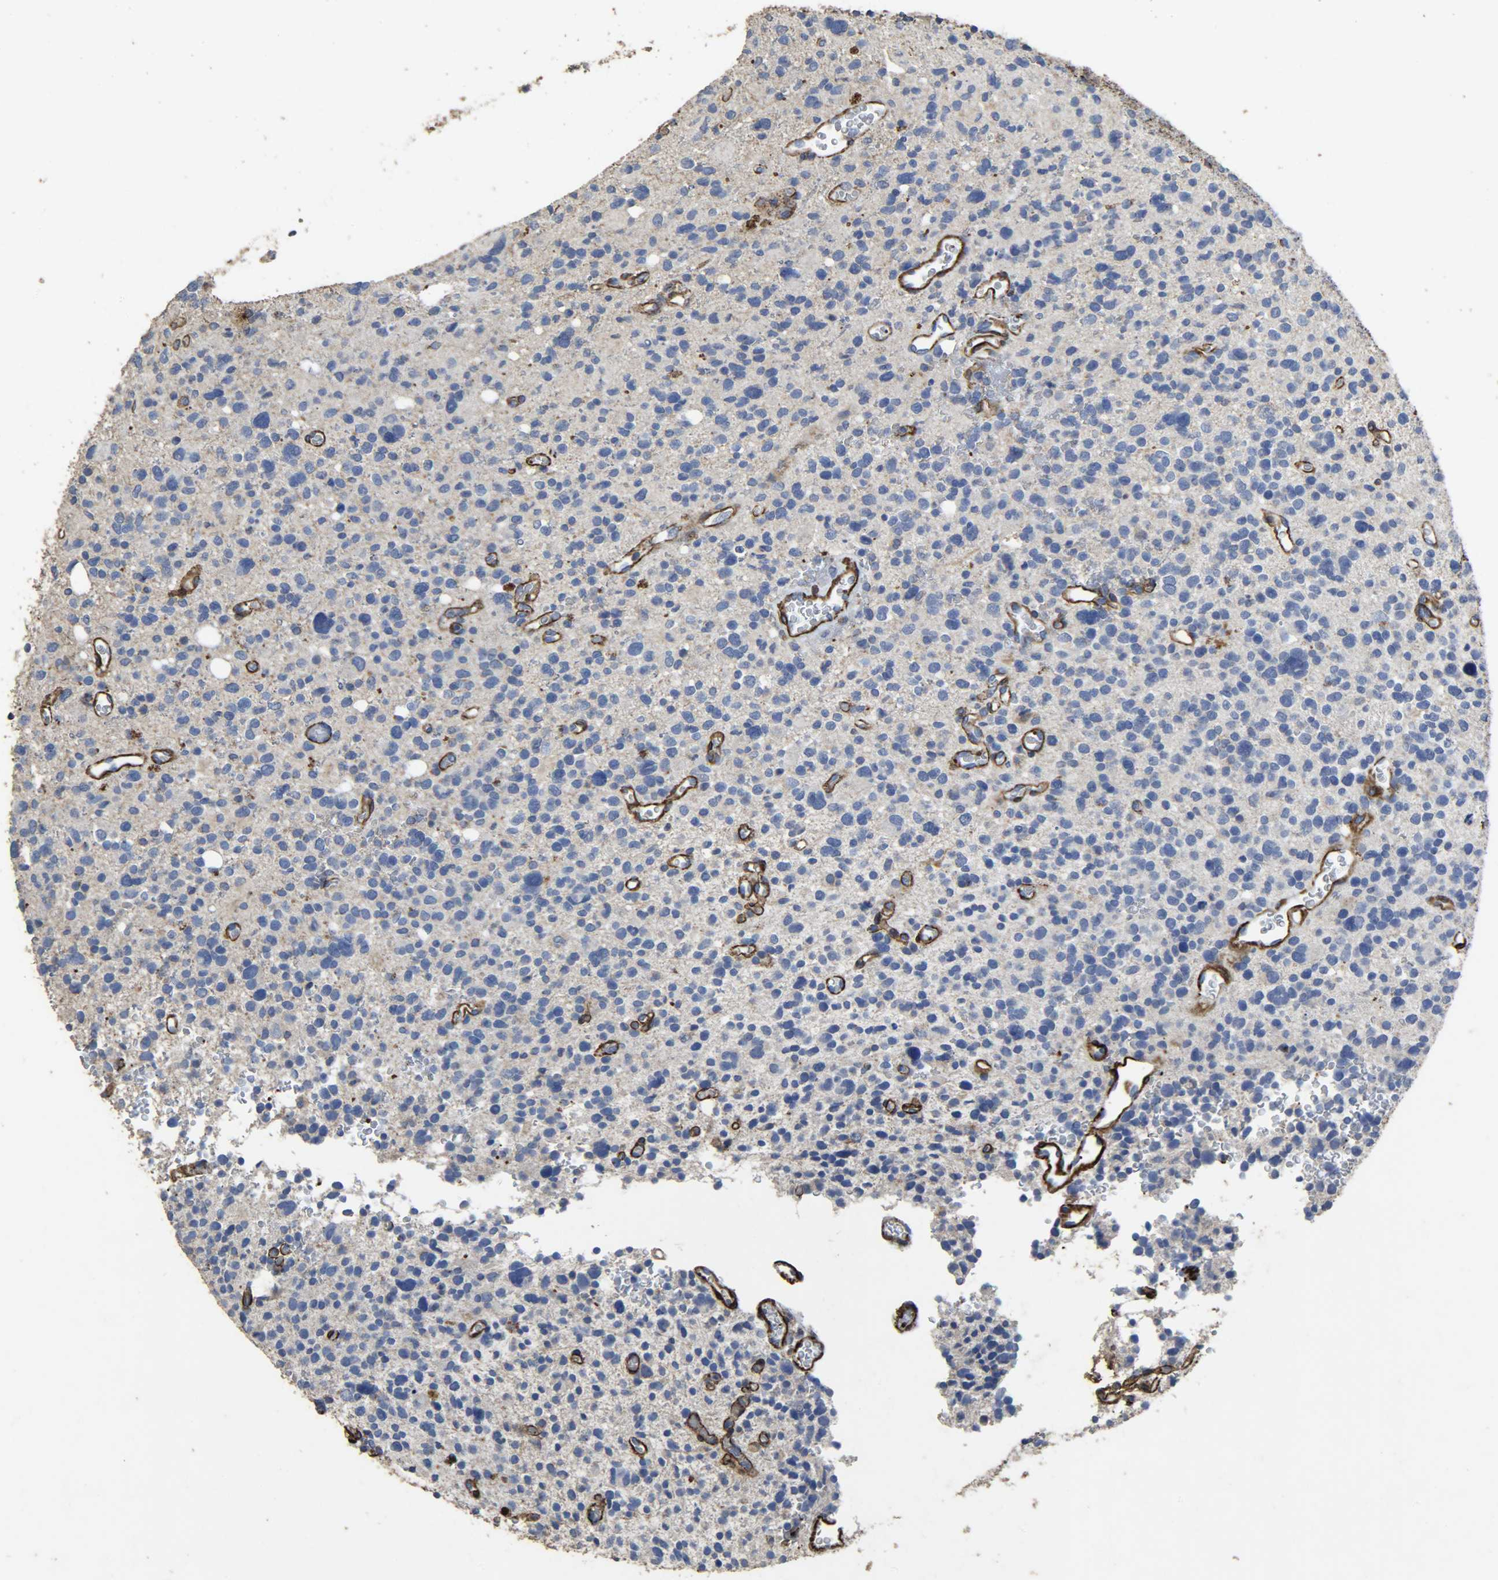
{"staining": {"intensity": "negative", "quantity": "none", "location": "none"}, "tissue": "glioma", "cell_type": "Tumor cells", "image_type": "cancer", "snomed": [{"axis": "morphology", "description": "Glioma, malignant, High grade"}, {"axis": "topography", "description": "Brain"}], "caption": "A micrograph of high-grade glioma (malignant) stained for a protein demonstrates no brown staining in tumor cells. (Stains: DAB (3,3'-diaminobenzidine) immunohistochemistry with hematoxylin counter stain, Microscopy: brightfield microscopy at high magnification).", "gene": "TPM4", "patient": {"sex": "male", "age": 48}}